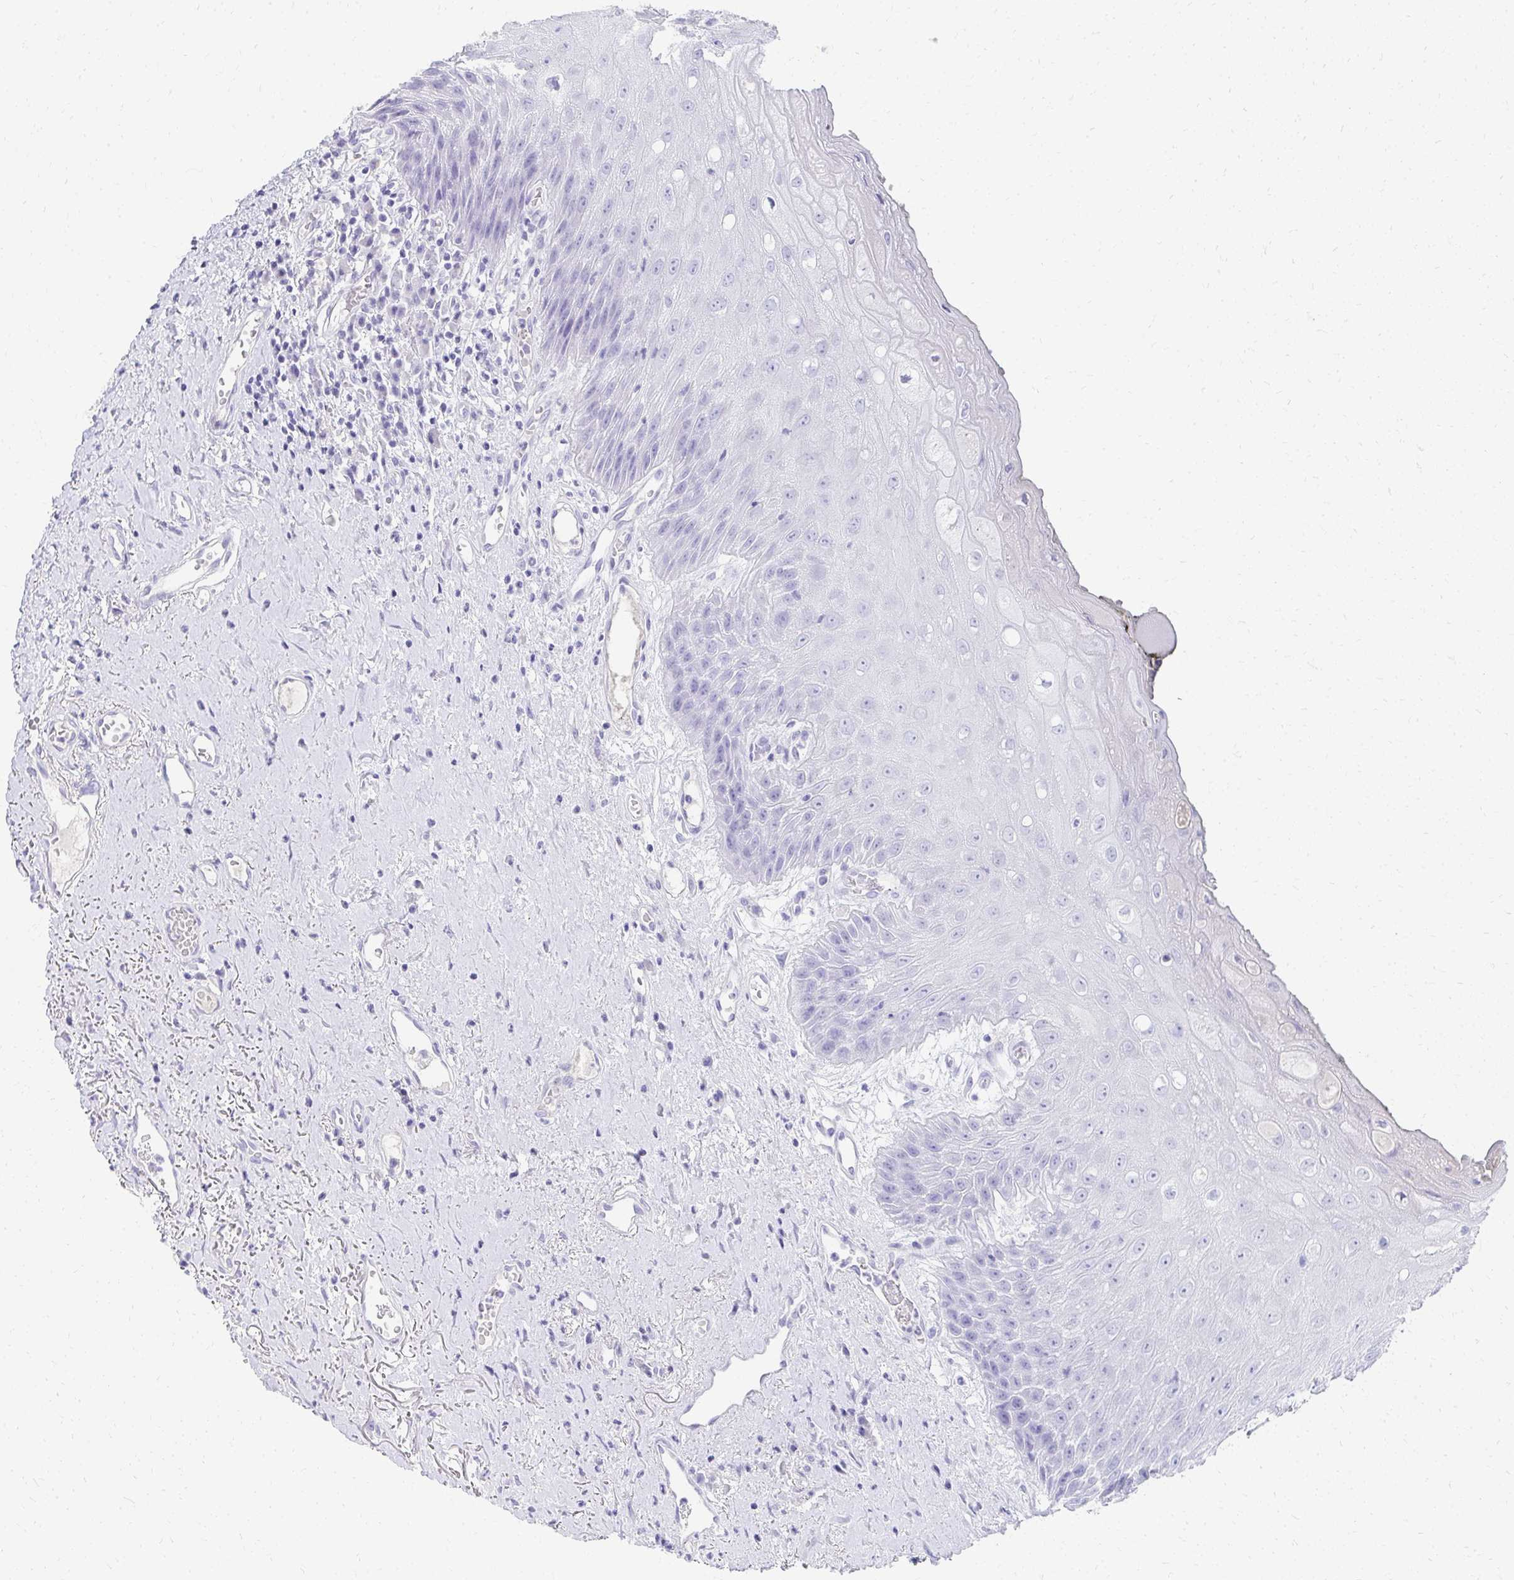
{"staining": {"intensity": "negative", "quantity": "none", "location": "none"}, "tissue": "oral mucosa", "cell_type": "Squamous epithelial cells", "image_type": "normal", "snomed": [{"axis": "morphology", "description": "Normal tissue, NOS"}, {"axis": "morphology", "description": "Squamous cell carcinoma, NOS"}, {"axis": "topography", "description": "Oral tissue"}, {"axis": "topography", "description": "Peripheral nerve tissue"}, {"axis": "topography", "description": "Head-Neck"}], "caption": "DAB immunohistochemical staining of benign oral mucosa reveals no significant positivity in squamous epithelial cells.", "gene": "SEC14L3", "patient": {"sex": "female", "age": 59}}